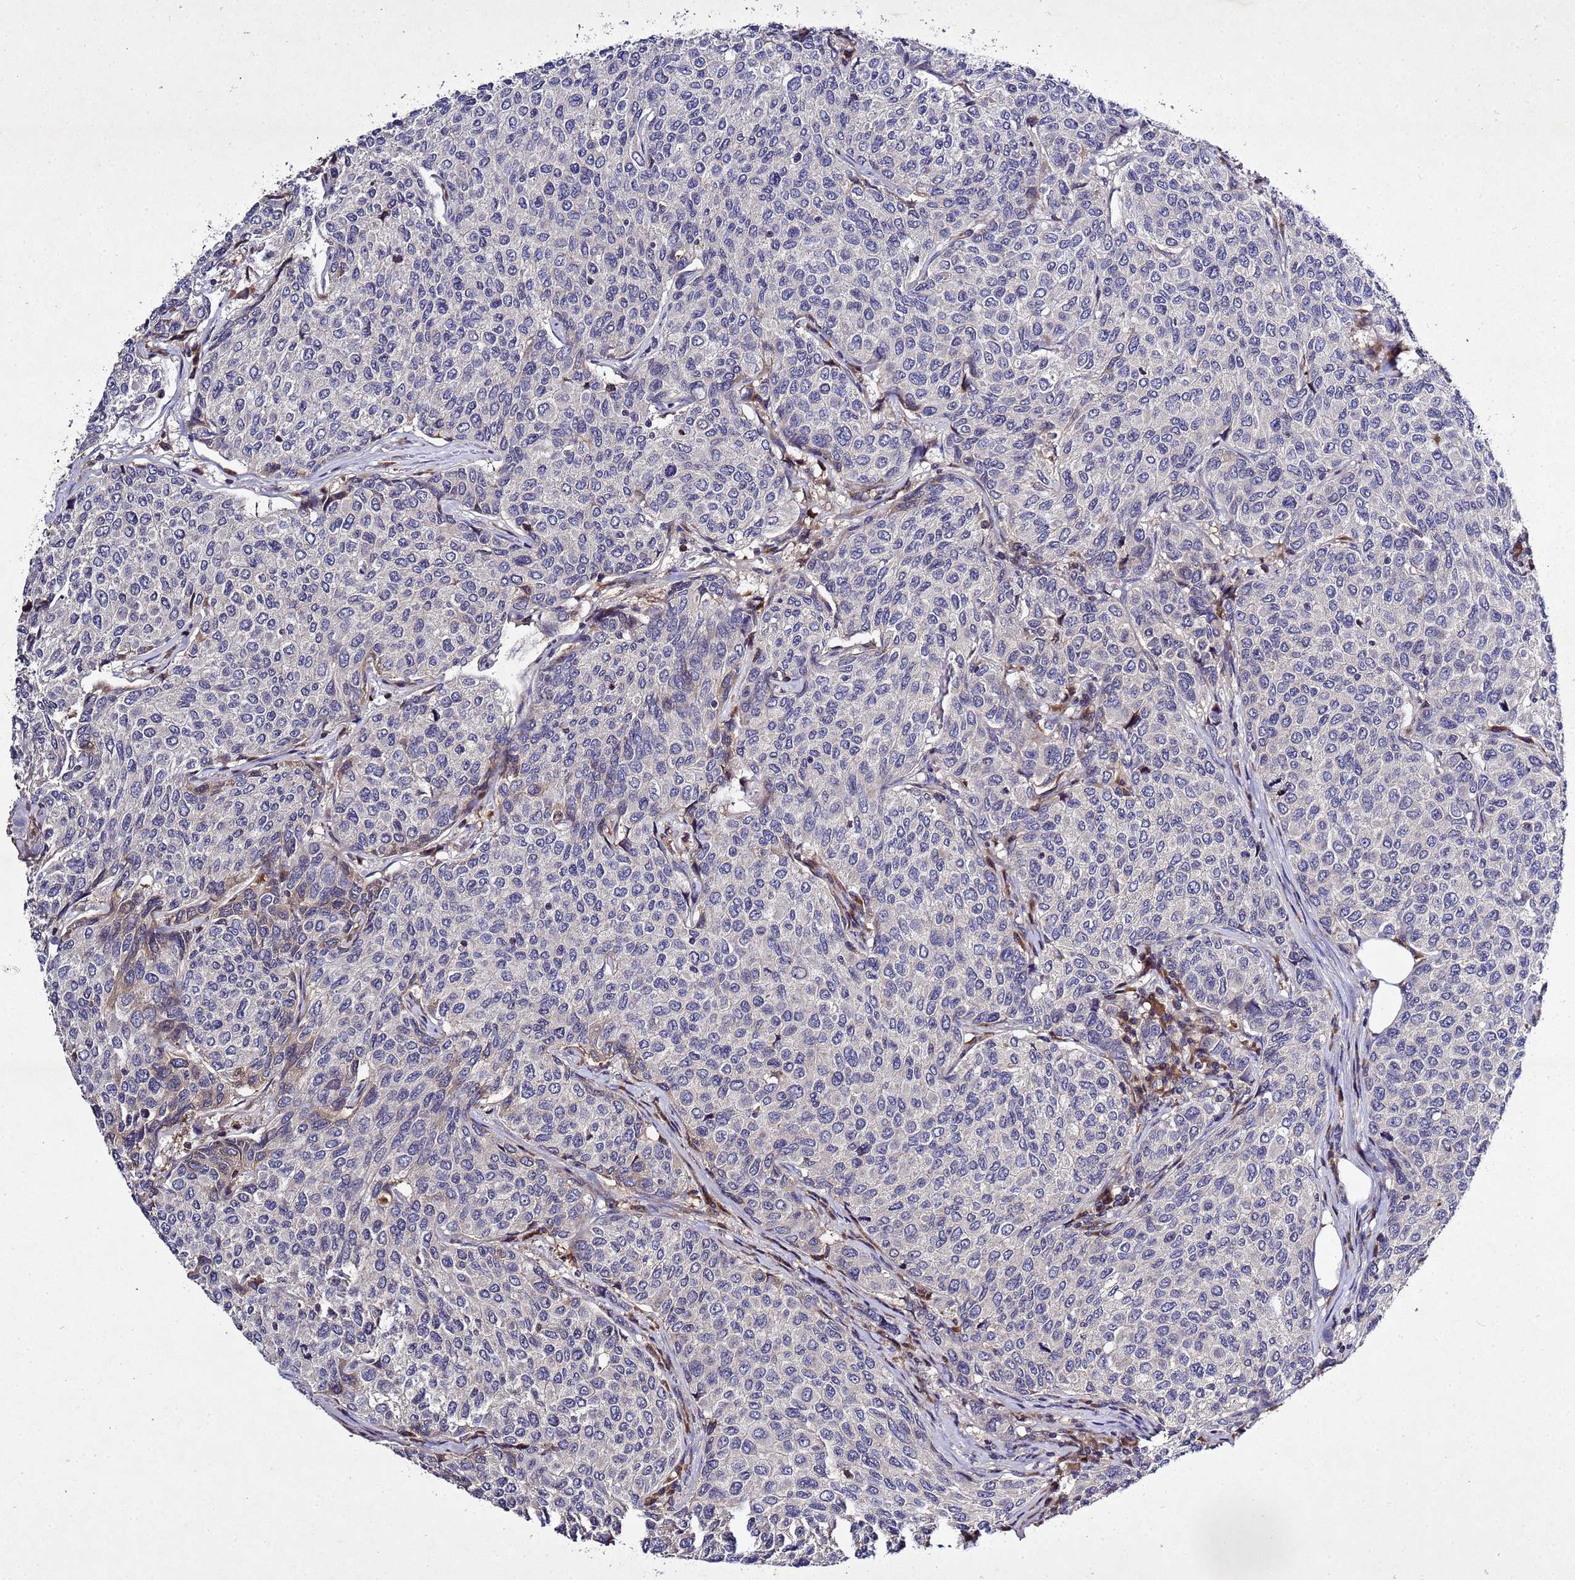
{"staining": {"intensity": "negative", "quantity": "none", "location": "none"}, "tissue": "breast cancer", "cell_type": "Tumor cells", "image_type": "cancer", "snomed": [{"axis": "morphology", "description": "Duct carcinoma"}, {"axis": "topography", "description": "Breast"}], "caption": "Protein analysis of invasive ductal carcinoma (breast) shows no significant staining in tumor cells.", "gene": "SV2B", "patient": {"sex": "female", "age": 55}}